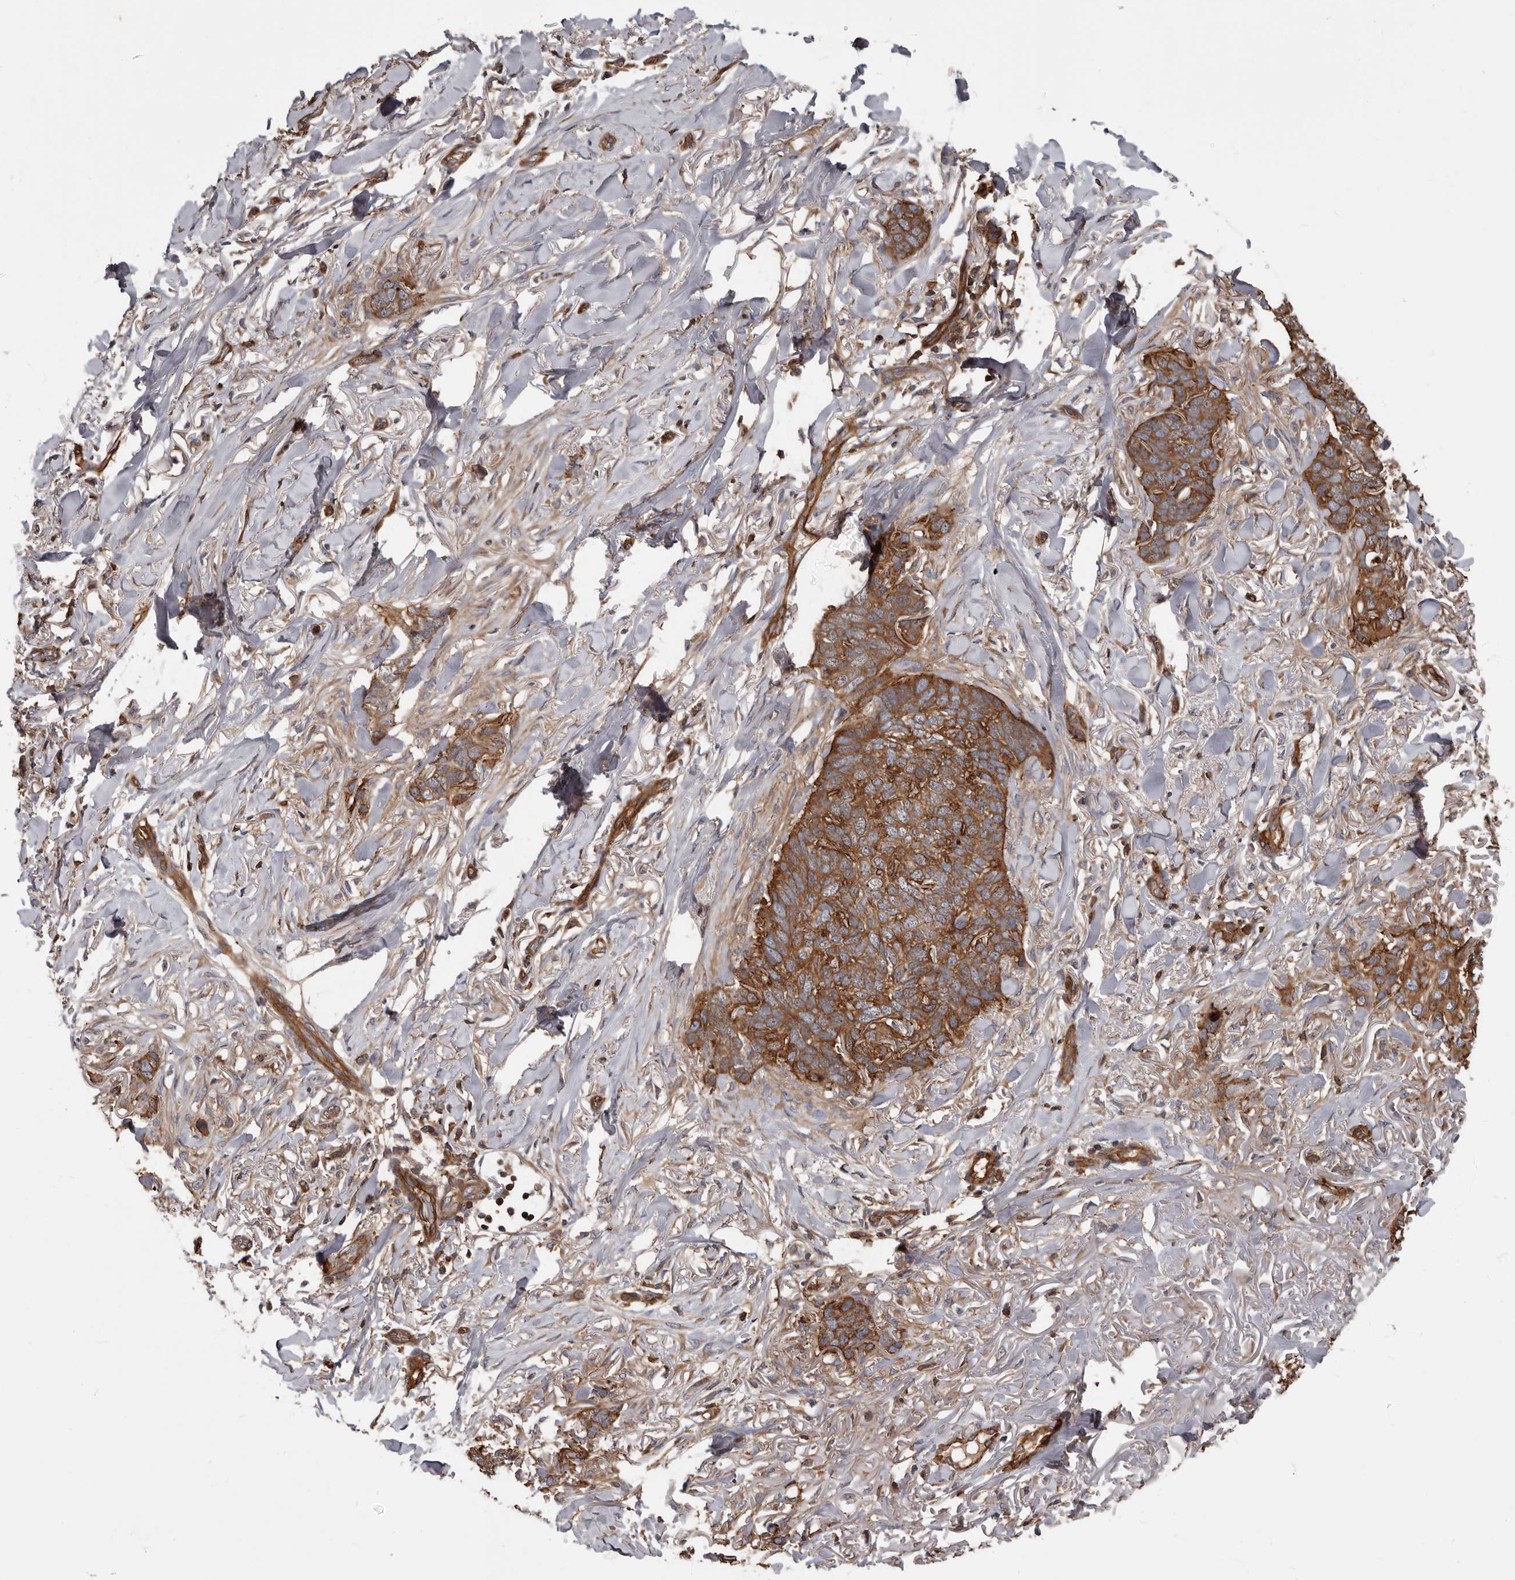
{"staining": {"intensity": "strong", "quantity": ">75%", "location": "cytoplasmic/membranous"}, "tissue": "skin cancer", "cell_type": "Tumor cells", "image_type": "cancer", "snomed": [{"axis": "morphology", "description": "Normal tissue, NOS"}, {"axis": "morphology", "description": "Basal cell carcinoma"}, {"axis": "topography", "description": "Skin"}], "caption": "Skin cancer (basal cell carcinoma) stained with DAB (3,3'-diaminobenzidine) immunohistochemistry (IHC) exhibits high levels of strong cytoplasmic/membranous staining in approximately >75% of tumor cells.", "gene": "PNRC2", "patient": {"sex": "male", "age": 77}}